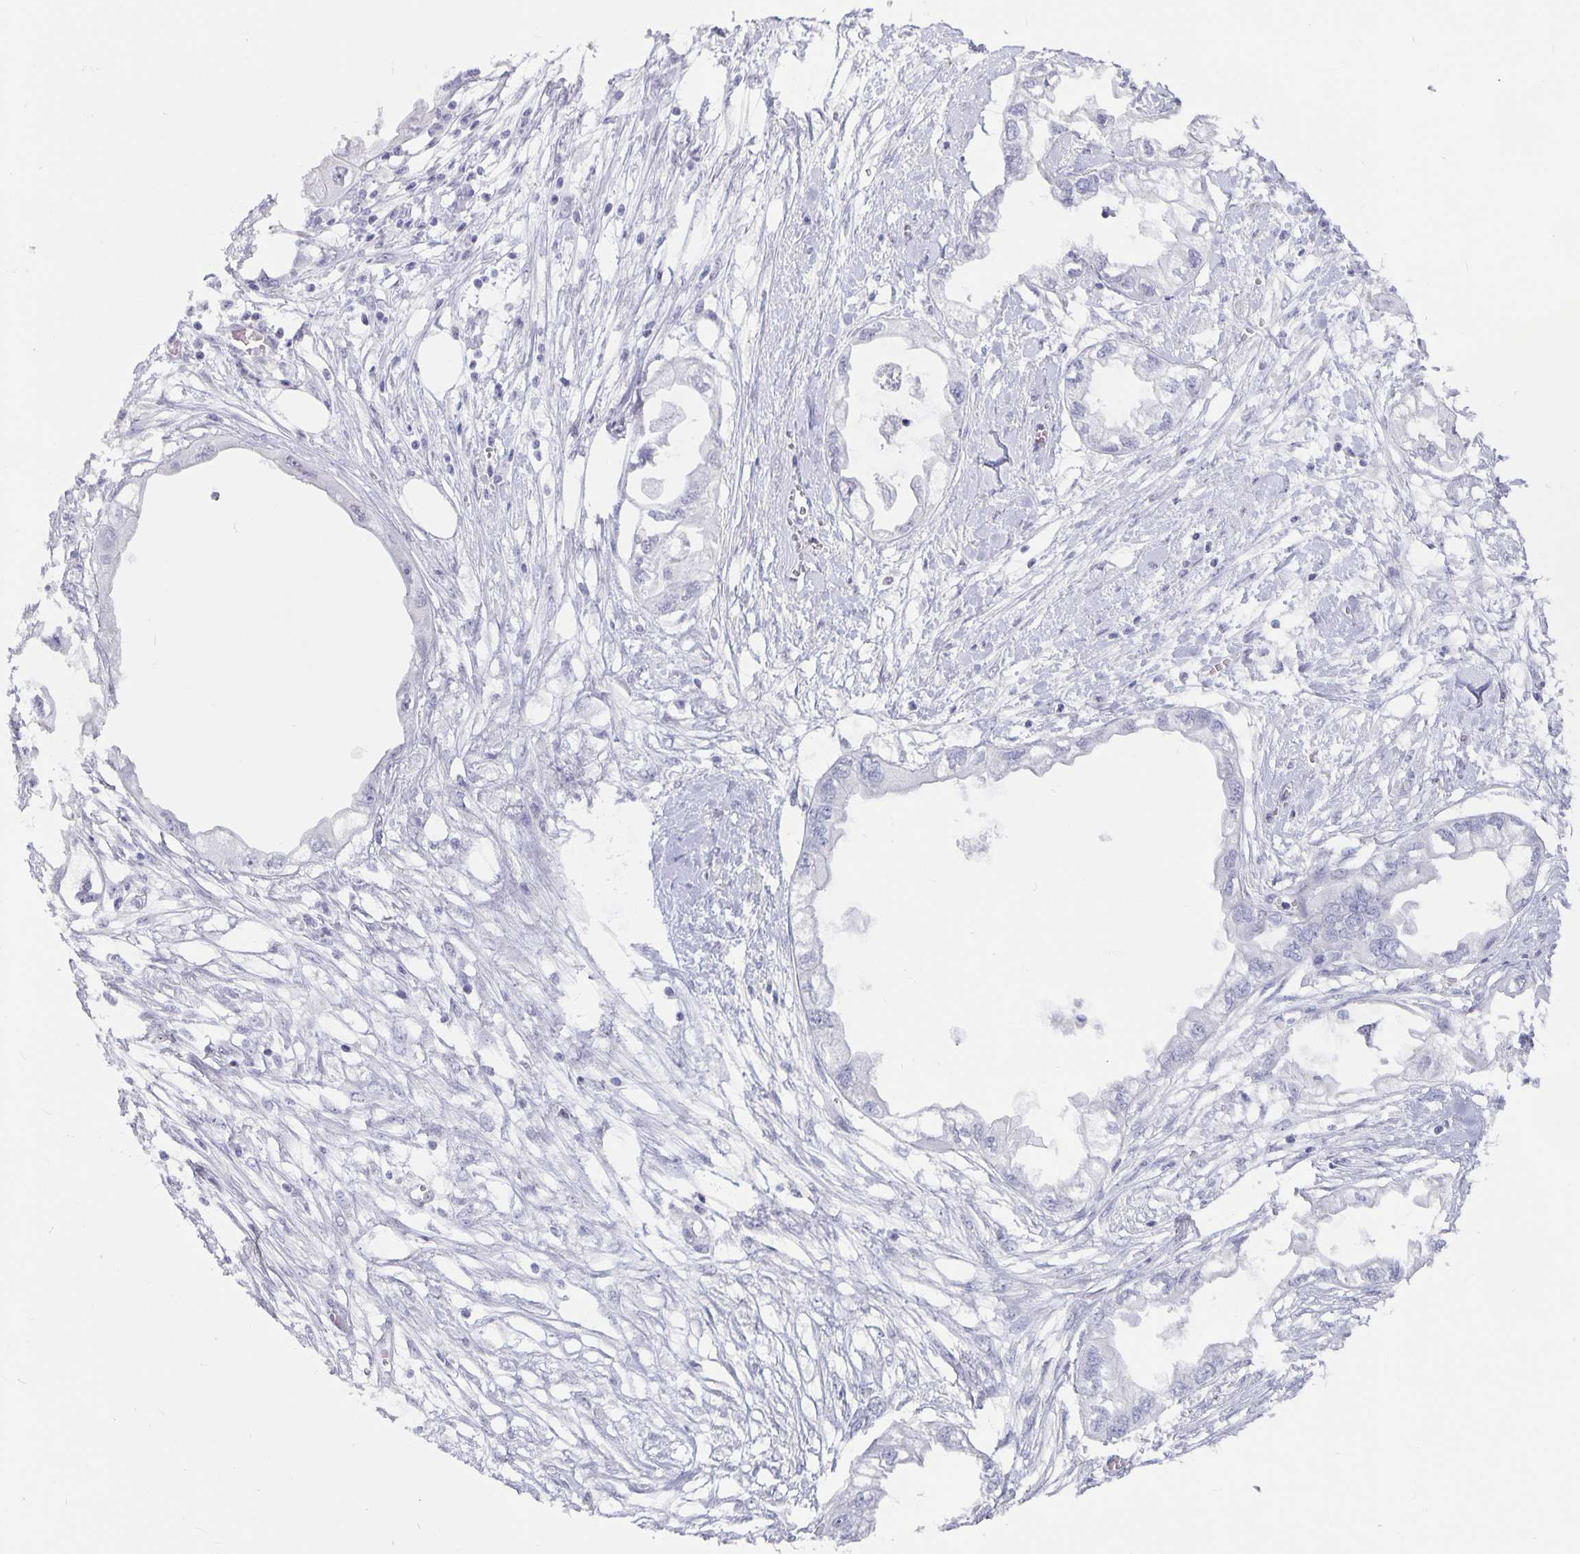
{"staining": {"intensity": "negative", "quantity": "none", "location": "none"}, "tissue": "endometrial cancer", "cell_type": "Tumor cells", "image_type": "cancer", "snomed": [{"axis": "morphology", "description": "Adenocarcinoma, NOS"}, {"axis": "morphology", "description": "Adenocarcinoma, metastatic, NOS"}, {"axis": "topography", "description": "Adipose tissue"}, {"axis": "topography", "description": "Endometrium"}], "caption": "Immunohistochemical staining of human adenocarcinoma (endometrial) reveals no significant staining in tumor cells.", "gene": "OLIG2", "patient": {"sex": "female", "age": 67}}